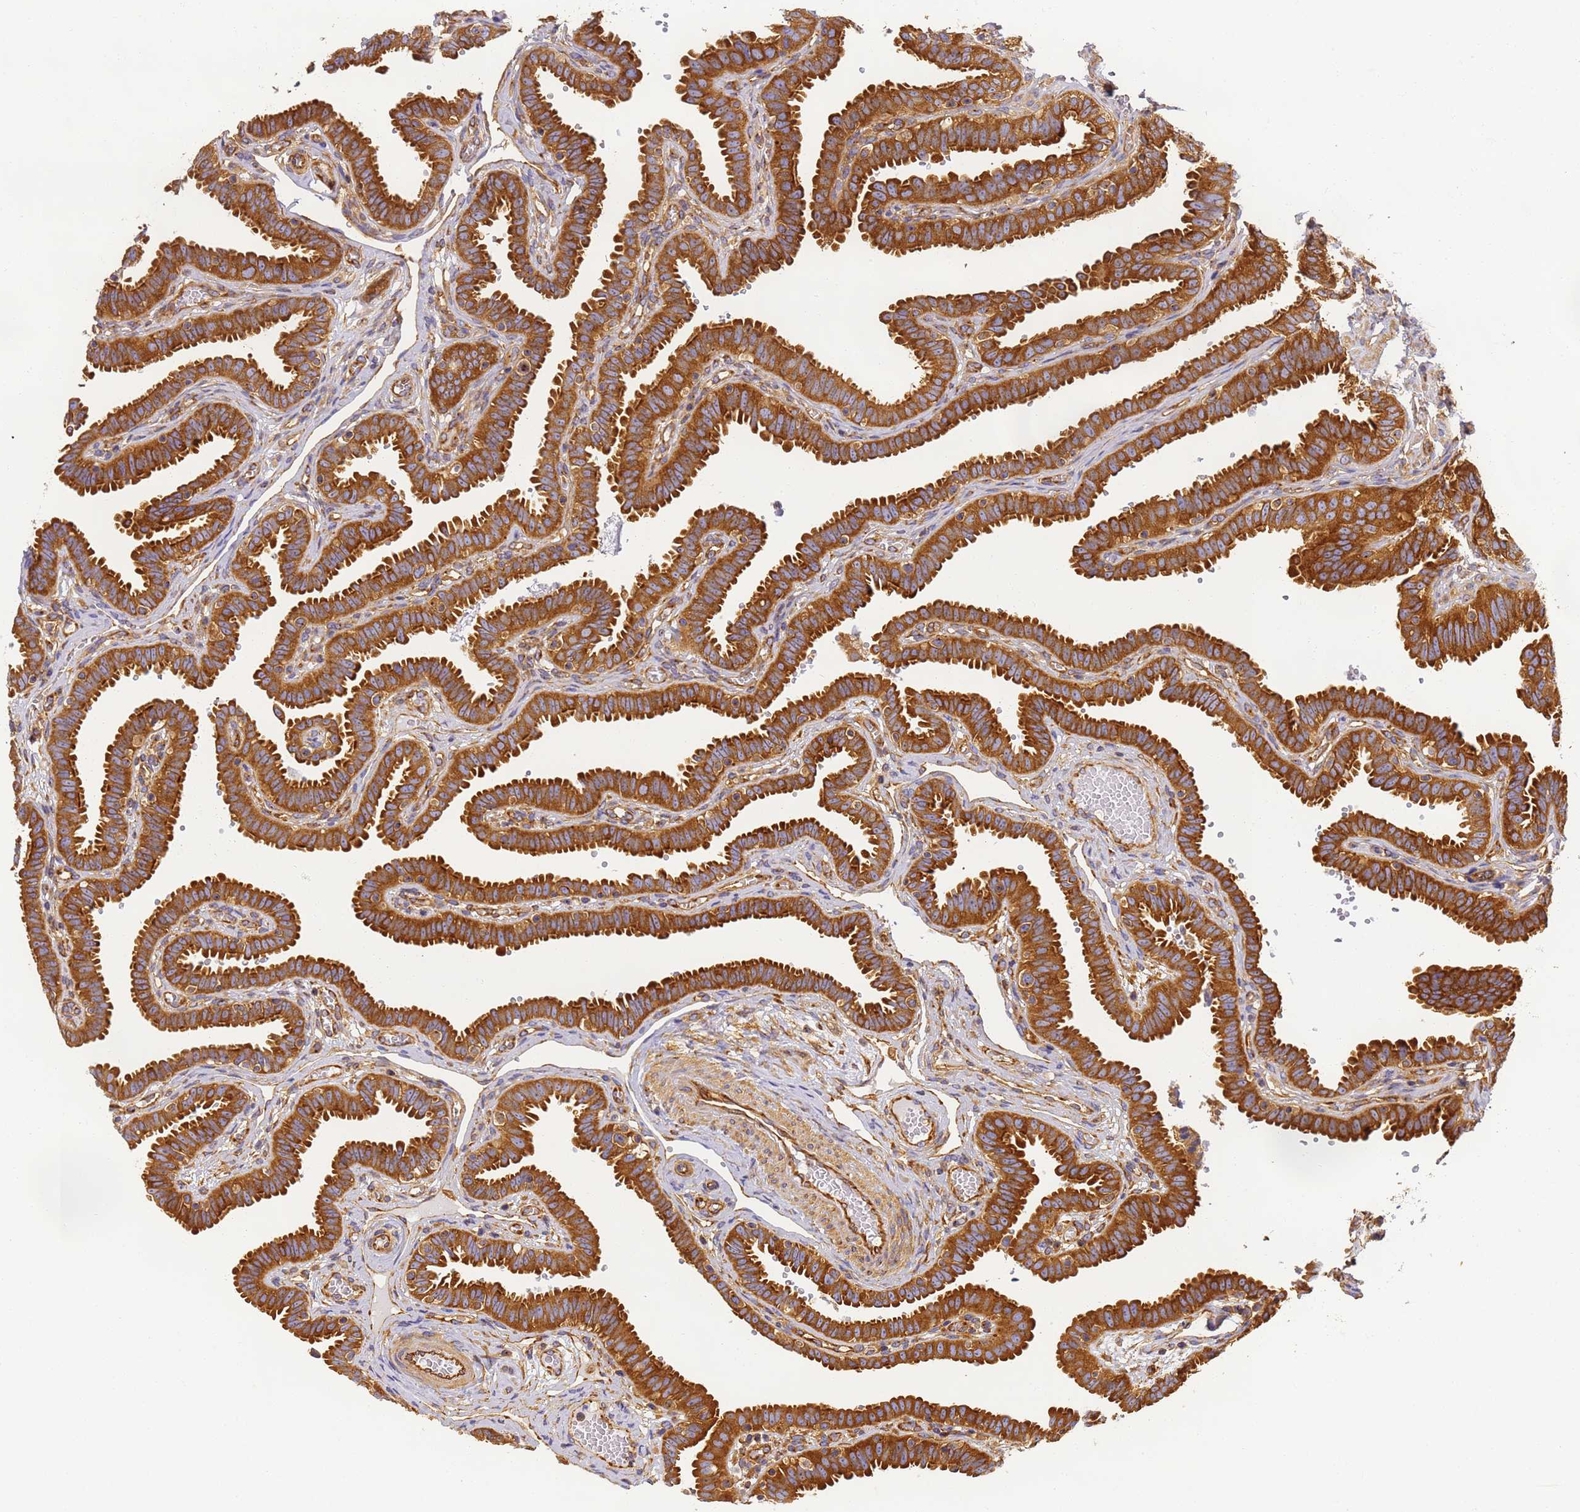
{"staining": {"intensity": "strong", "quantity": ">75%", "location": "cytoplasmic/membranous"}, "tissue": "fallopian tube", "cell_type": "Glandular cells", "image_type": "normal", "snomed": [{"axis": "morphology", "description": "Normal tissue, NOS"}, {"axis": "topography", "description": "Fallopian tube"}], "caption": "Immunohistochemistry (IHC) of normal human fallopian tube demonstrates high levels of strong cytoplasmic/membranous positivity in approximately >75% of glandular cells.", "gene": "DYNC1I2", "patient": {"sex": "female", "age": 37}}